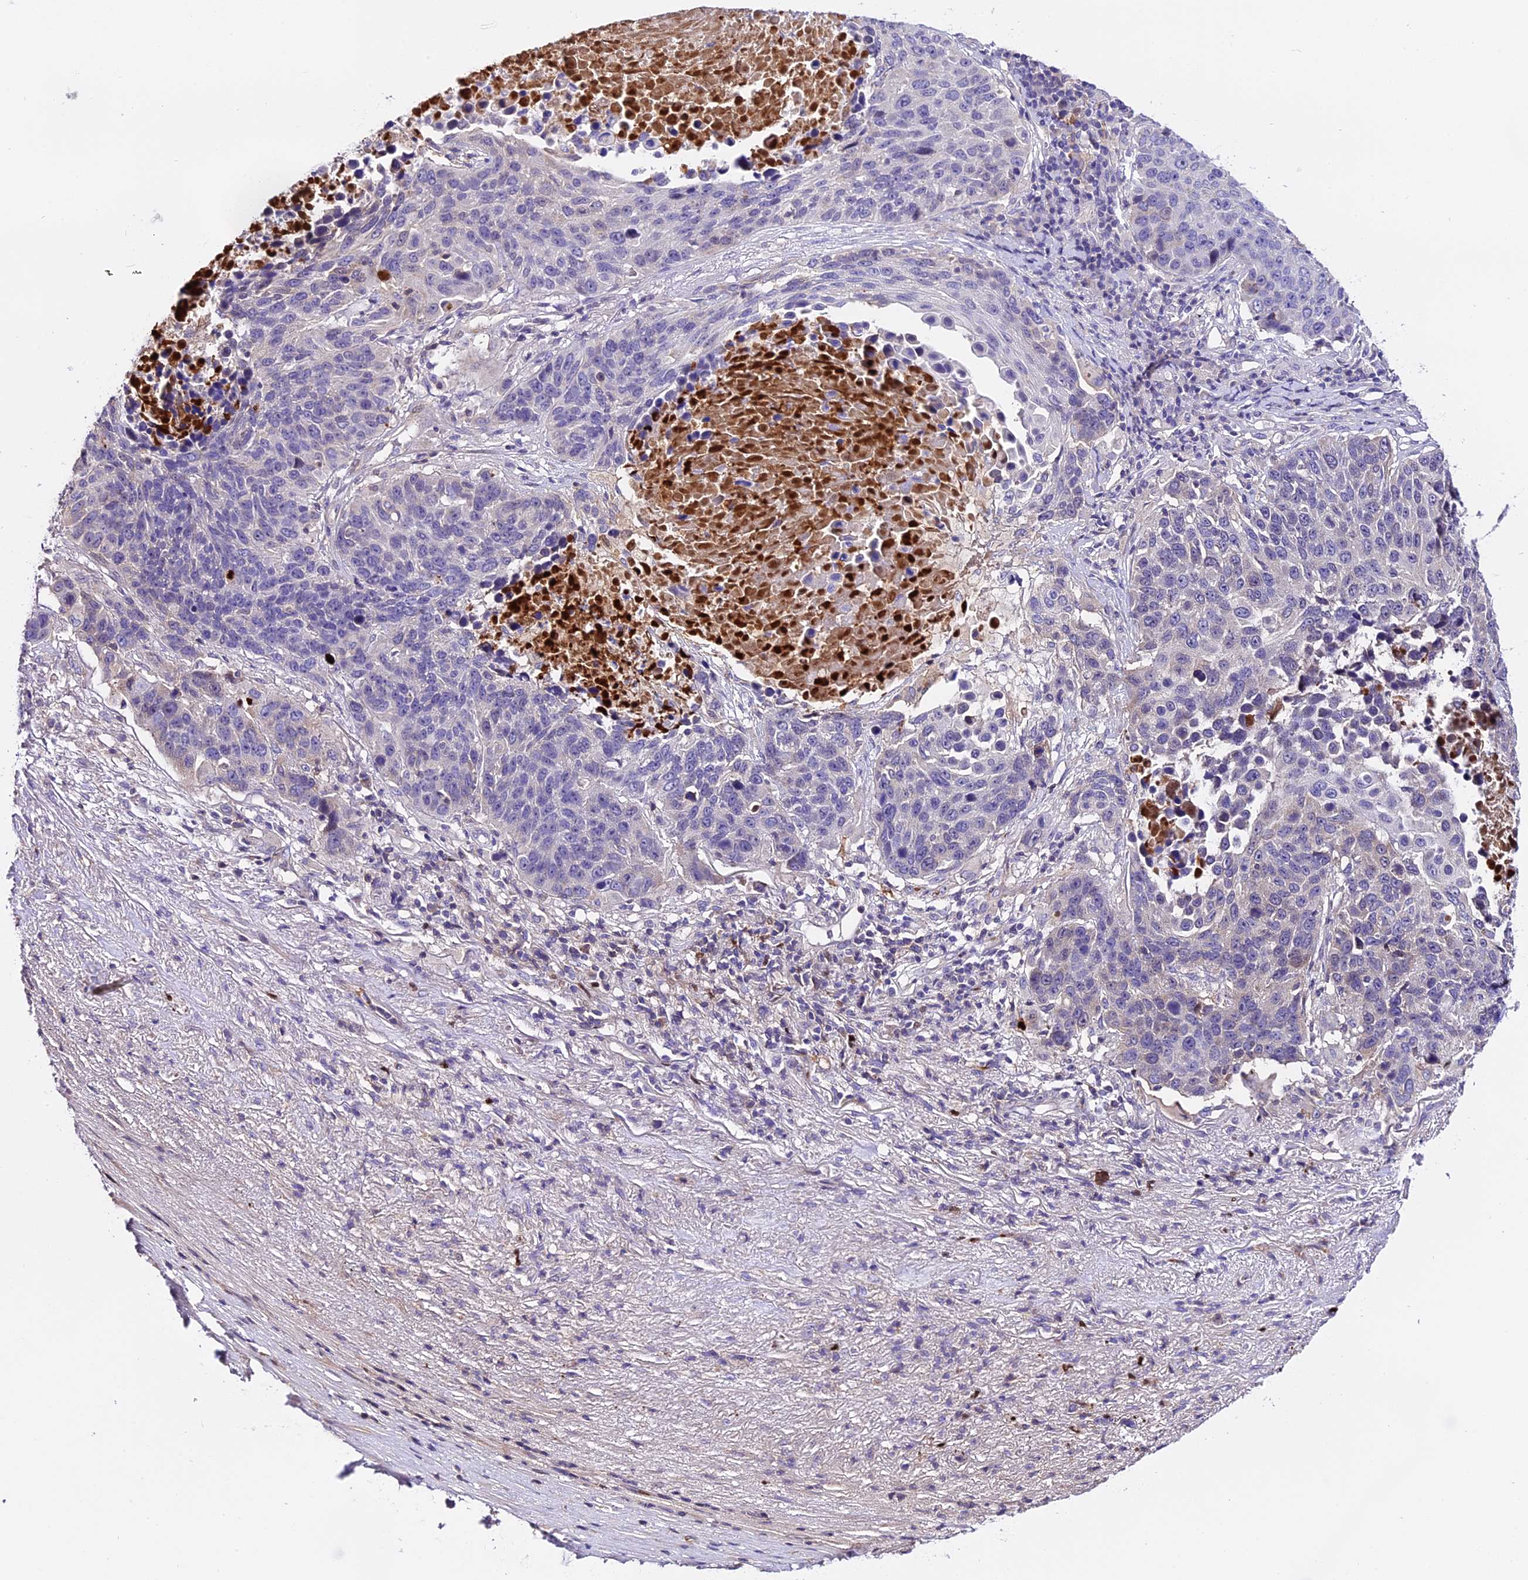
{"staining": {"intensity": "negative", "quantity": "none", "location": "none"}, "tissue": "lung cancer", "cell_type": "Tumor cells", "image_type": "cancer", "snomed": [{"axis": "morphology", "description": "Normal tissue, NOS"}, {"axis": "morphology", "description": "Squamous cell carcinoma, NOS"}, {"axis": "topography", "description": "Lymph node"}, {"axis": "topography", "description": "Lung"}], "caption": "This histopathology image is of lung squamous cell carcinoma stained with immunohistochemistry to label a protein in brown with the nuclei are counter-stained blue. There is no positivity in tumor cells. (DAB immunohistochemistry (IHC) visualized using brightfield microscopy, high magnification).", "gene": "MAP3K7CL", "patient": {"sex": "male", "age": 66}}